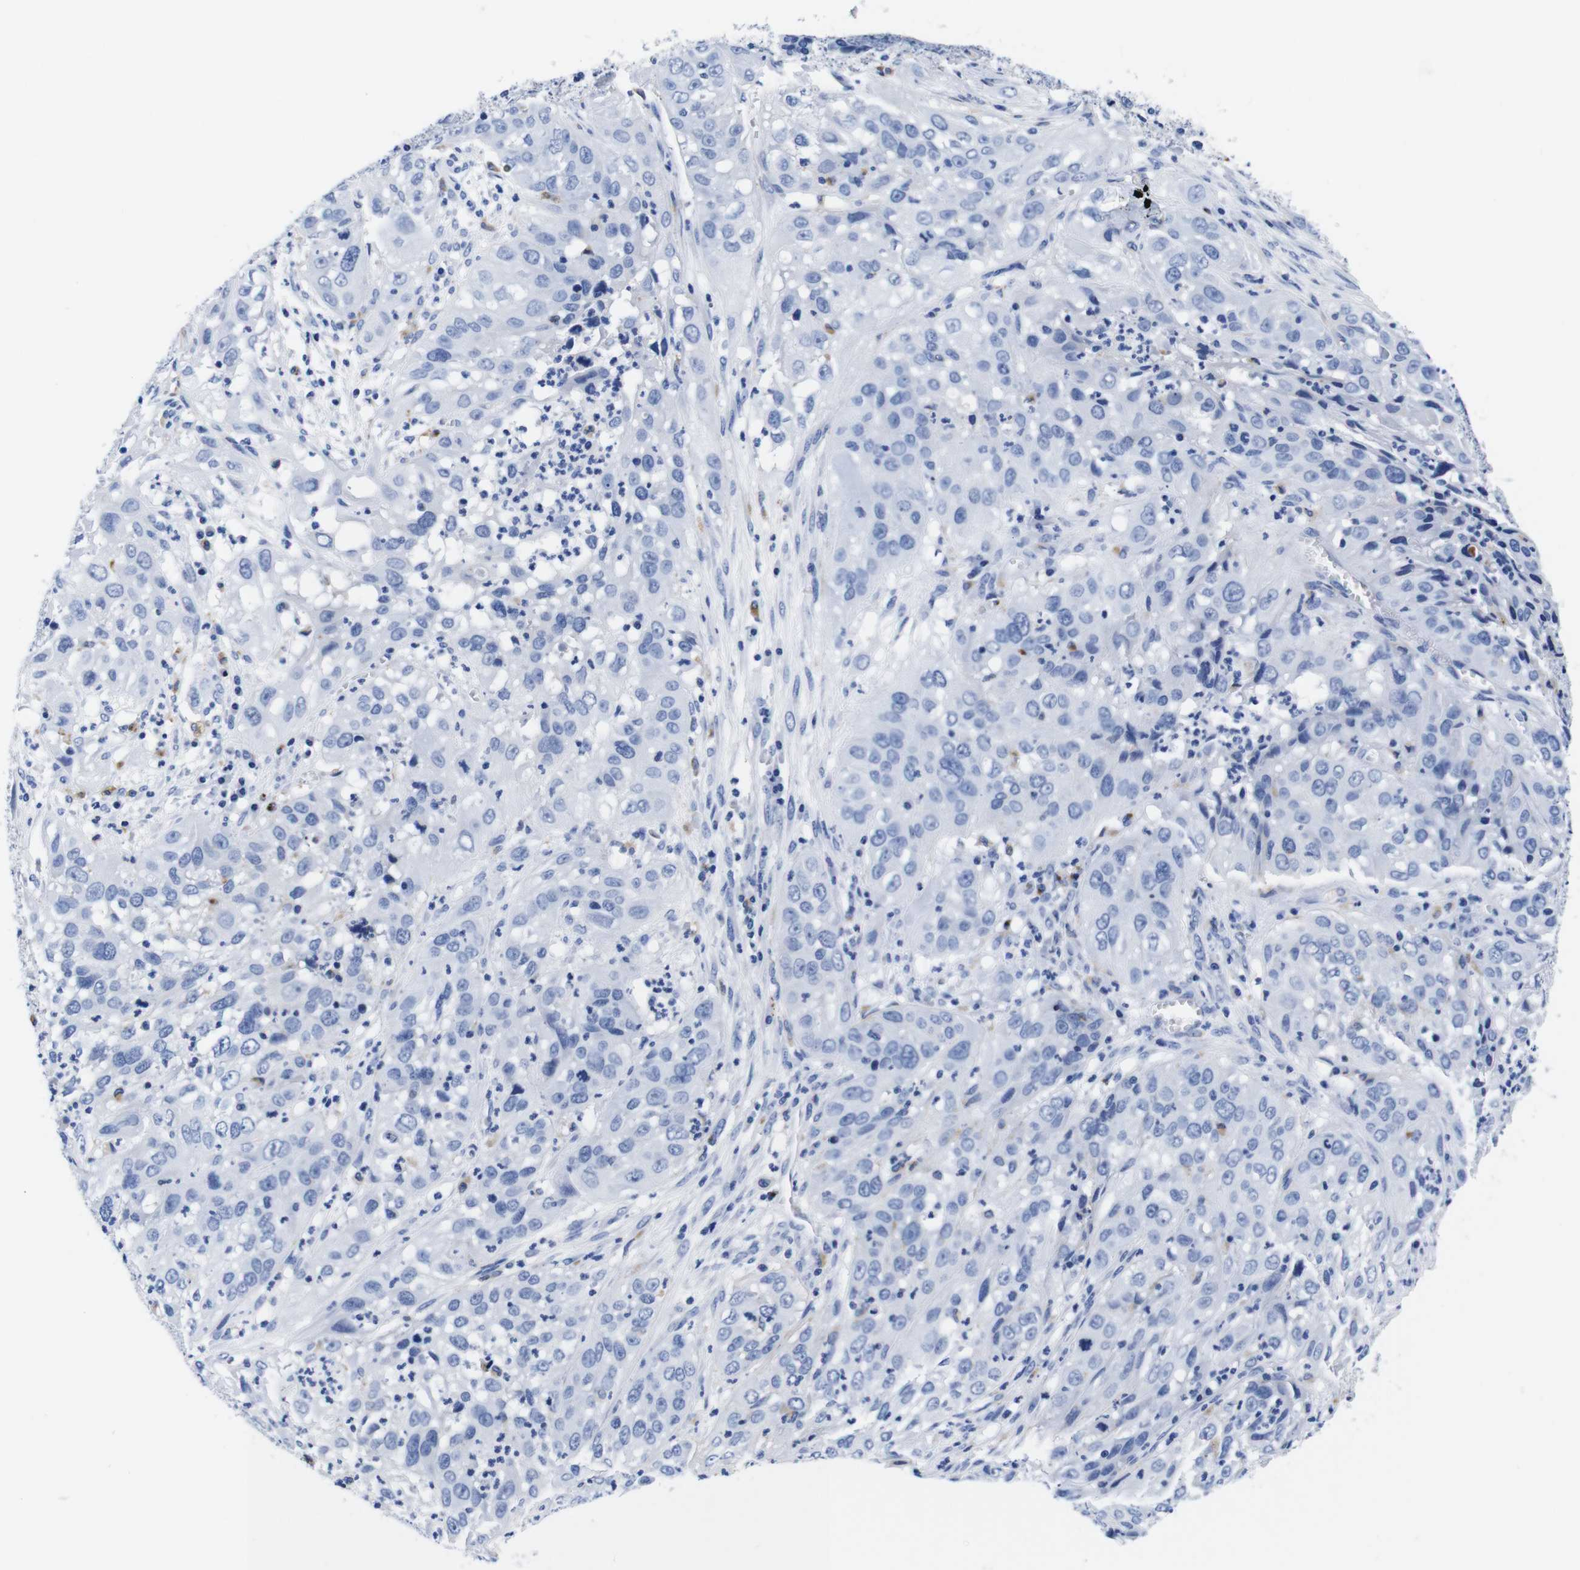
{"staining": {"intensity": "negative", "quantity": "none", "location": "none"}, "tissue": "cervical cancer", "cell_type": "Tumor cells", "image_type": "cancer", "snomed": [{"axis": "morphology", "description": "Squamous cell carcinoma, NOS"}, {"axis": "topography", "description": "Cervix"}], "caption": "Immunohistochemistry (IHC) photomicrograph of neoplastic tissue: human cervical squamous cell carcinoma stained with DAB demonstrates no significant protein positivity in tumor cells. (DAB IHC visualized using brightfield microscopy, high magnification).", "gene": "HLA-DMB", "patient": {"sex": "female", "age": 32}}